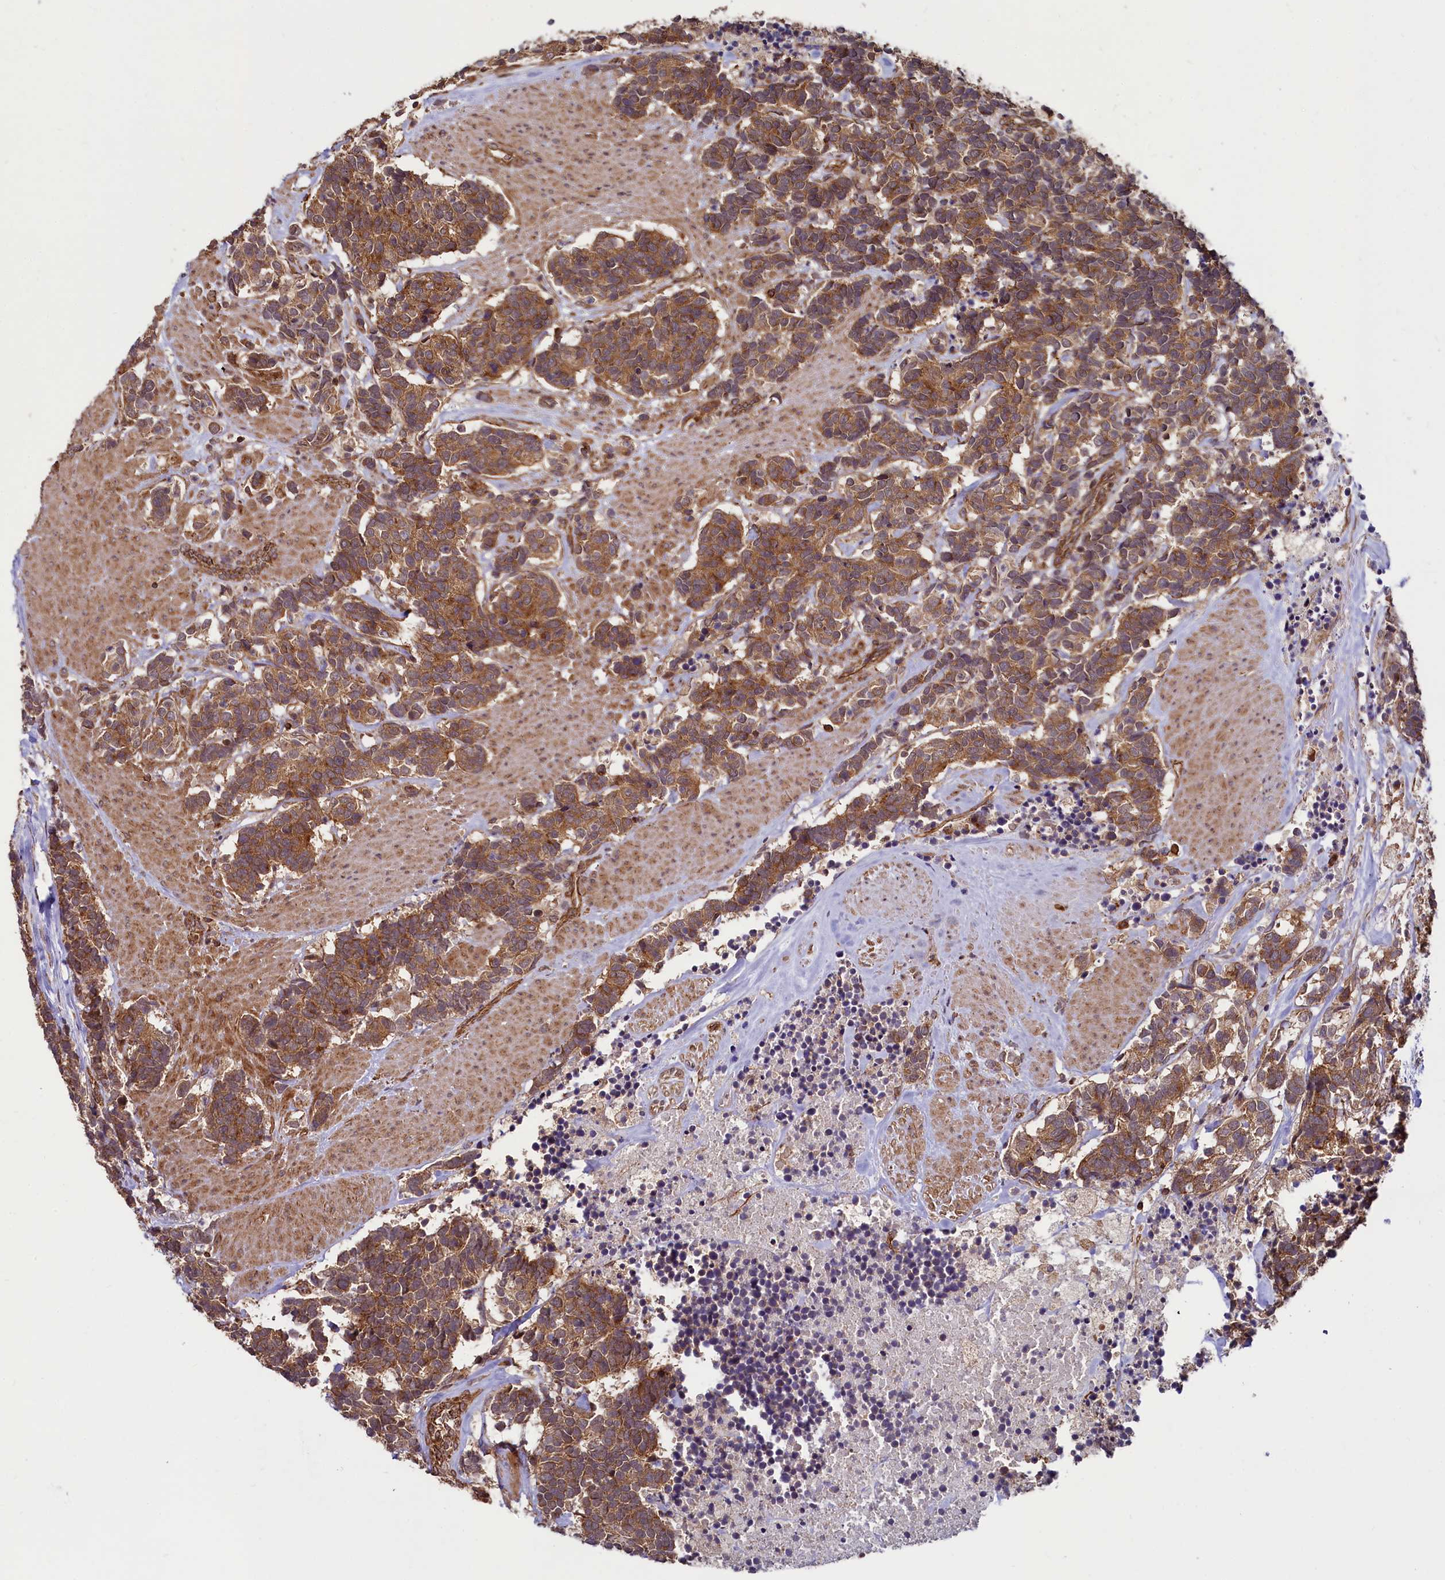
{"staining": {"intensity": "moderate", "quantity": ">75%", "location": "cytoplasmic/membranous"}, "tissue": "carcinoid", "cell_type": "Tumor cells", "image_type": "cancer", "snomed": [{"axis": "morphology", "description": "Carcinoma, NOS"}, {"axis": "morphology", "description": "Carcinoid, malignant, NOS"}, {"axis": "topography", "description": "Urinary bladder"}], "caption": "Human carcinoma stained for a protein (brown) demonstrates moderate cytoplasmic/membranous positive staining in about >75% of tumor cells.", "gene": "SVIP", "patient": {"sex": "male", "age": 57}}